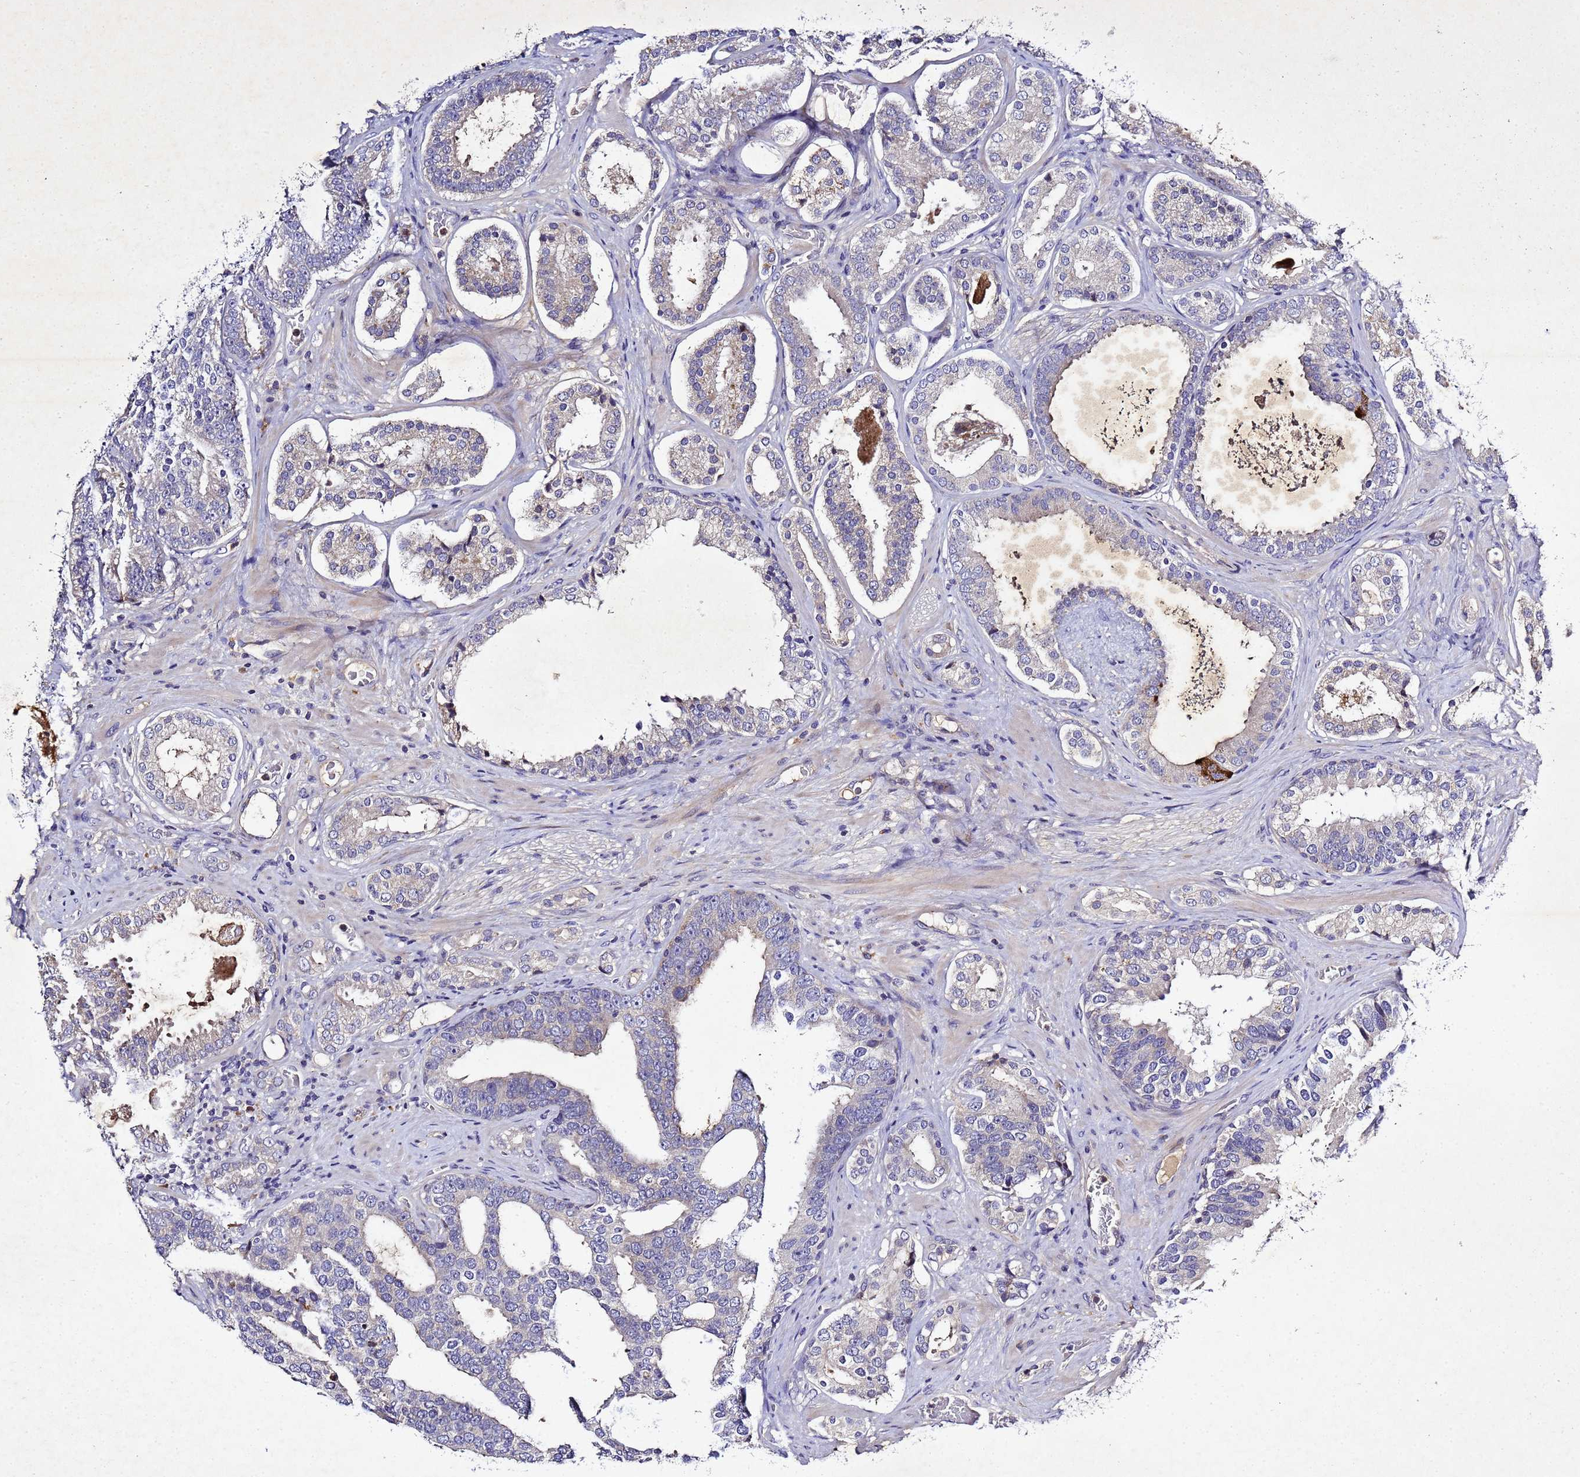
{"staining": {"intensity": "weak", "quantity": "<25%", "location": "cytoplasmic/membranous"}, "tissue": "prostate cancer", "cell_type": "Tumor cells", "image_type": "cancer", "snomed": [{"axis": "morphology", "description": "Adenocarcinoma, High grade"}, {"axis": "topography", "description": "Prostate"}], "caption": "The IHC photomicrograph has no significant expression in tumor cells of prostate cancer tissue.", "gene": "SV2B", "patient": {"sex": "male", "age": 60}}